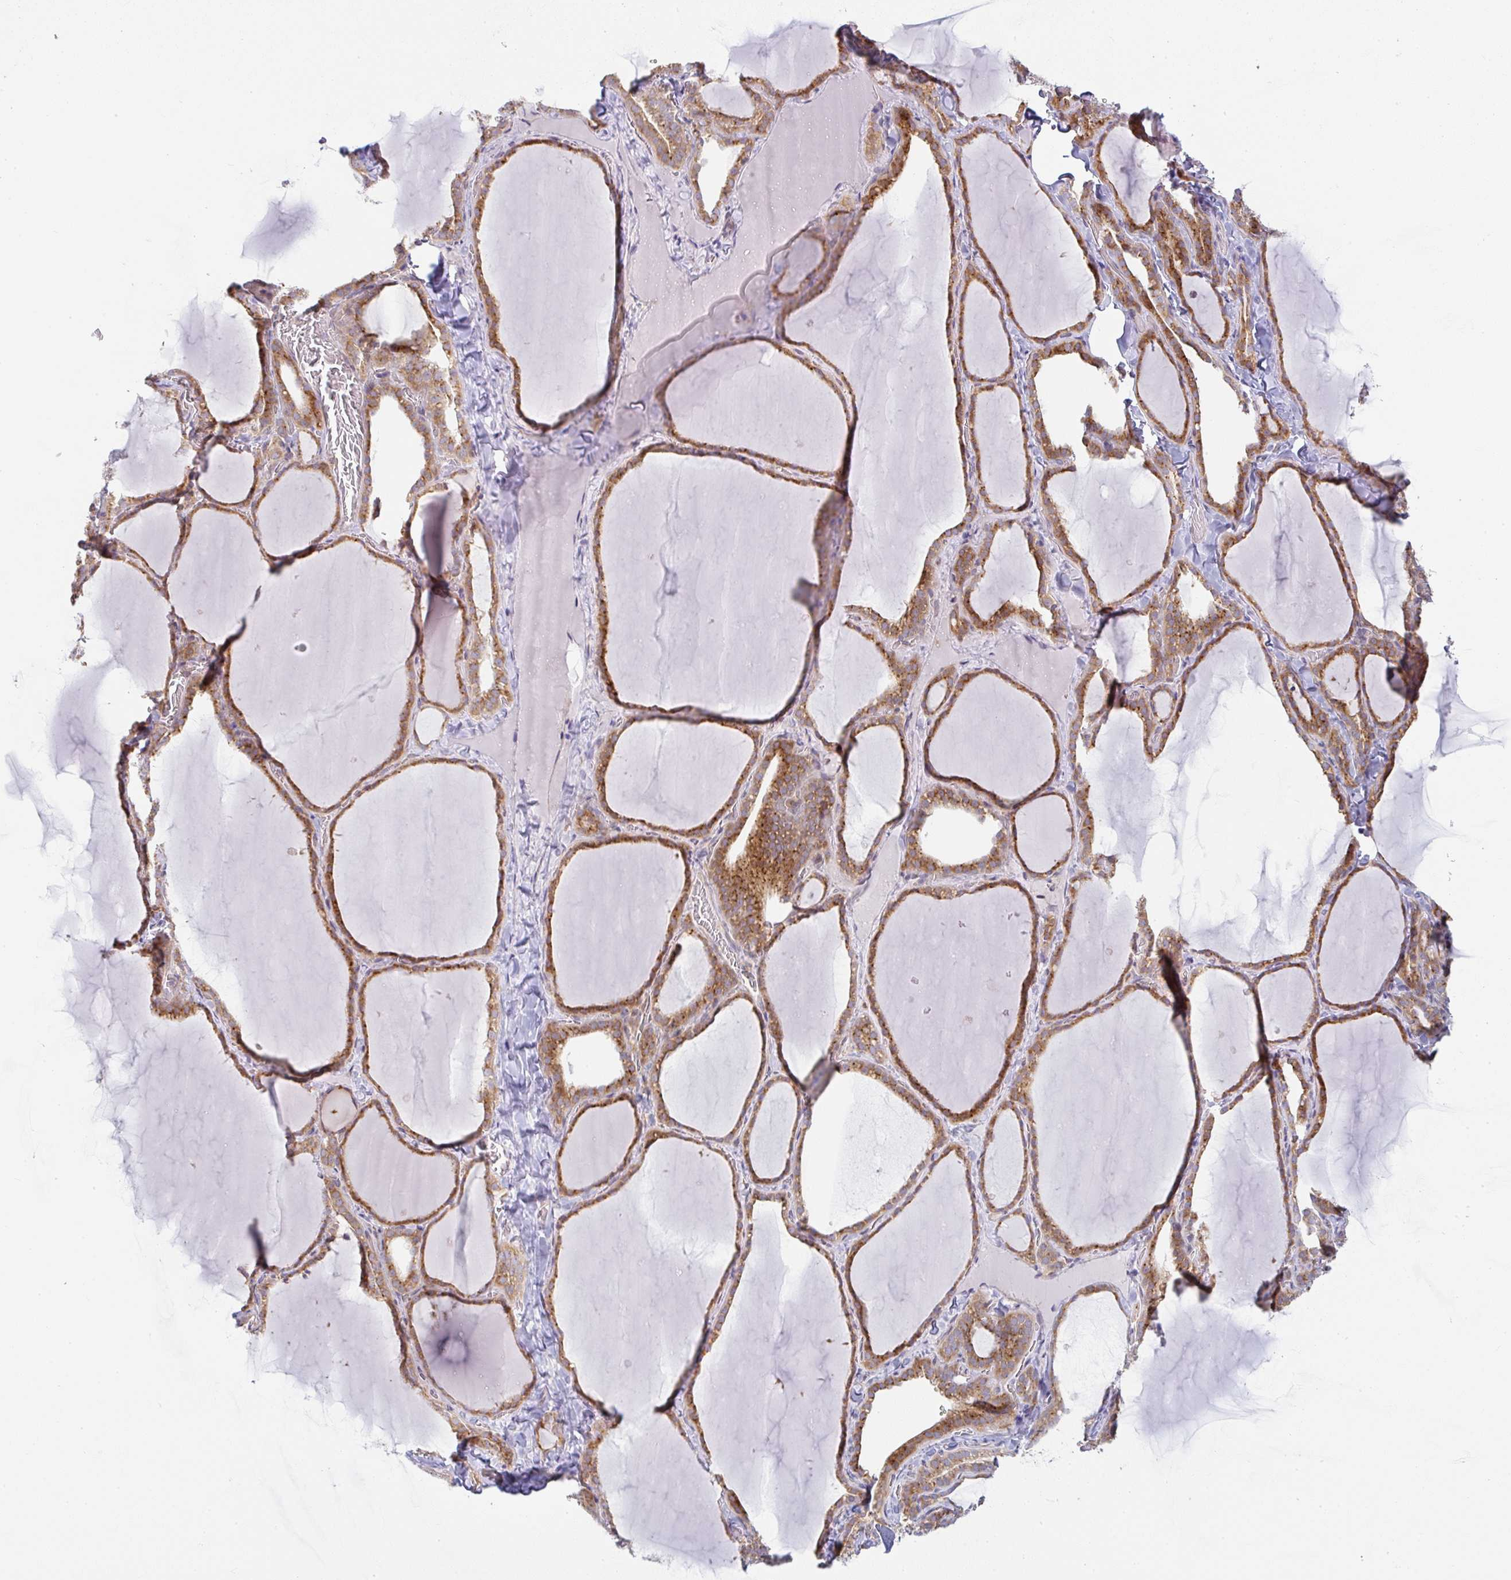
{"staining": {"intensity": "moderate", "quantity": ">75%", "location": "cytoplasmic/membranous"}, "tissue": "thyroid gland", "cell_type": "Glandular cells", "image_type": "normal", "snomed": [{"axis": "morphology", "description": "Normal tissue, NOS"}, {"axis": "topography", "description": "Thyroid gland"}], "caption": "Approximately >75% of glandular cells in normal human thyroid gland reveal moderate cytoplasmic/membranous protein staining as visualized by brown immunohistochemical staining.", "gene": "MOB1A", "patient": {"sex": "female", "age": 22}}